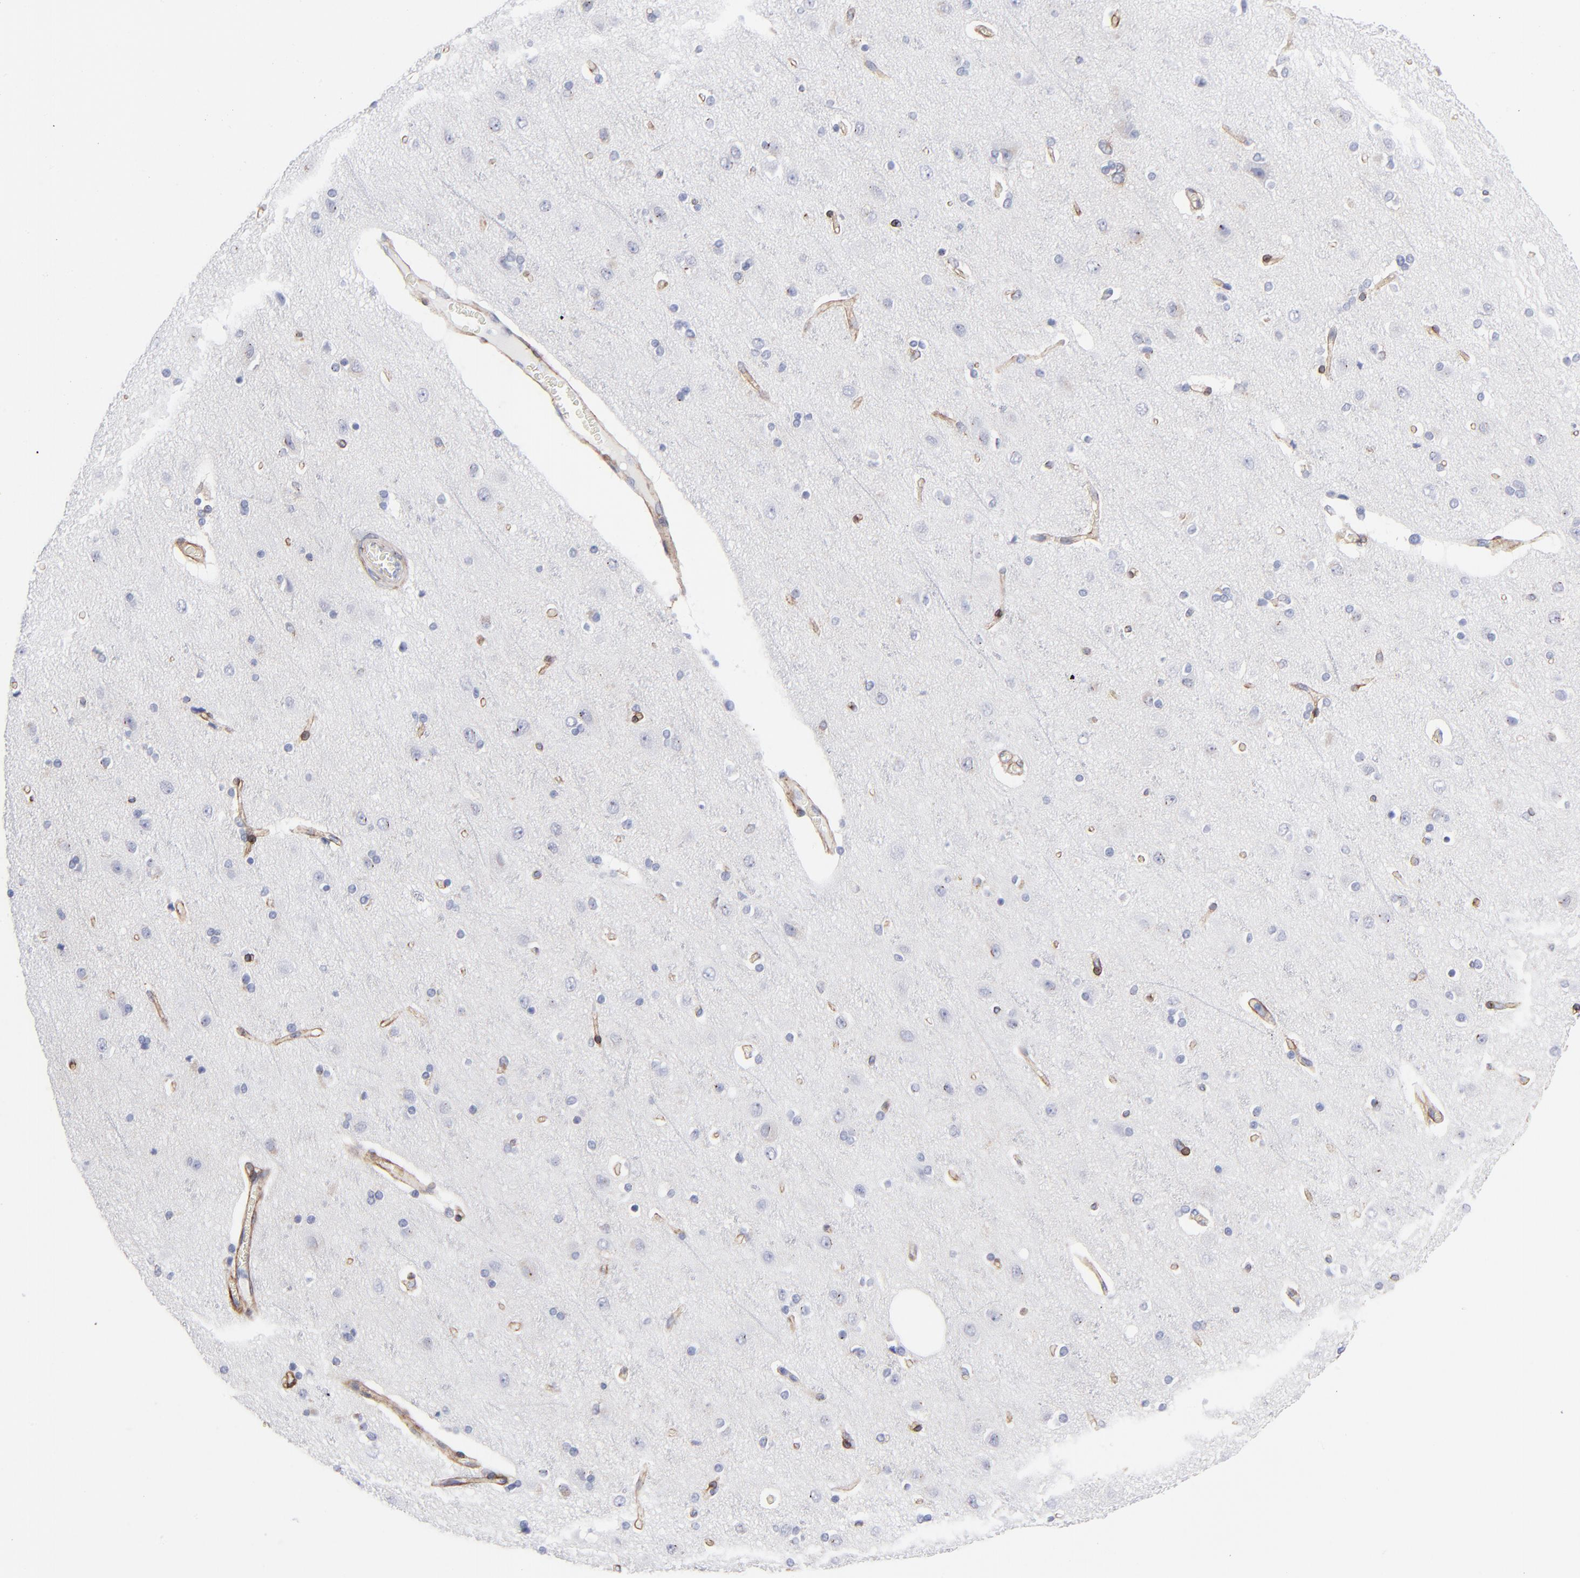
{"staining": {"intensity": "moderate", "quantity": ">75%", "location": "cytoplasmic/membranous"}, "tissue": "cerebral cortex", "cell_type": "Endothelial cells", "image_type": "normal", "snomed": [{"axis": "morphology", "description": "Normal tissue, NOS"}, {"axis": "topography", "description": "Cerebral cortex"}], "caption": "High-magnification brightfield microscopy of normal cerebral cortex stained with DAB (brown) and counterstained with hematoxylin (blue). endothelial cells exhibit moderate cytoplasmic/membranous positivity is present in about>75% of cells. The staining was performed using DAB, with brown indicating positive protein expression. Nuclei are stained blue with hematoxylin.", "gene": "PDGFRB", "patient": {"sex": "female", "age": 54}}